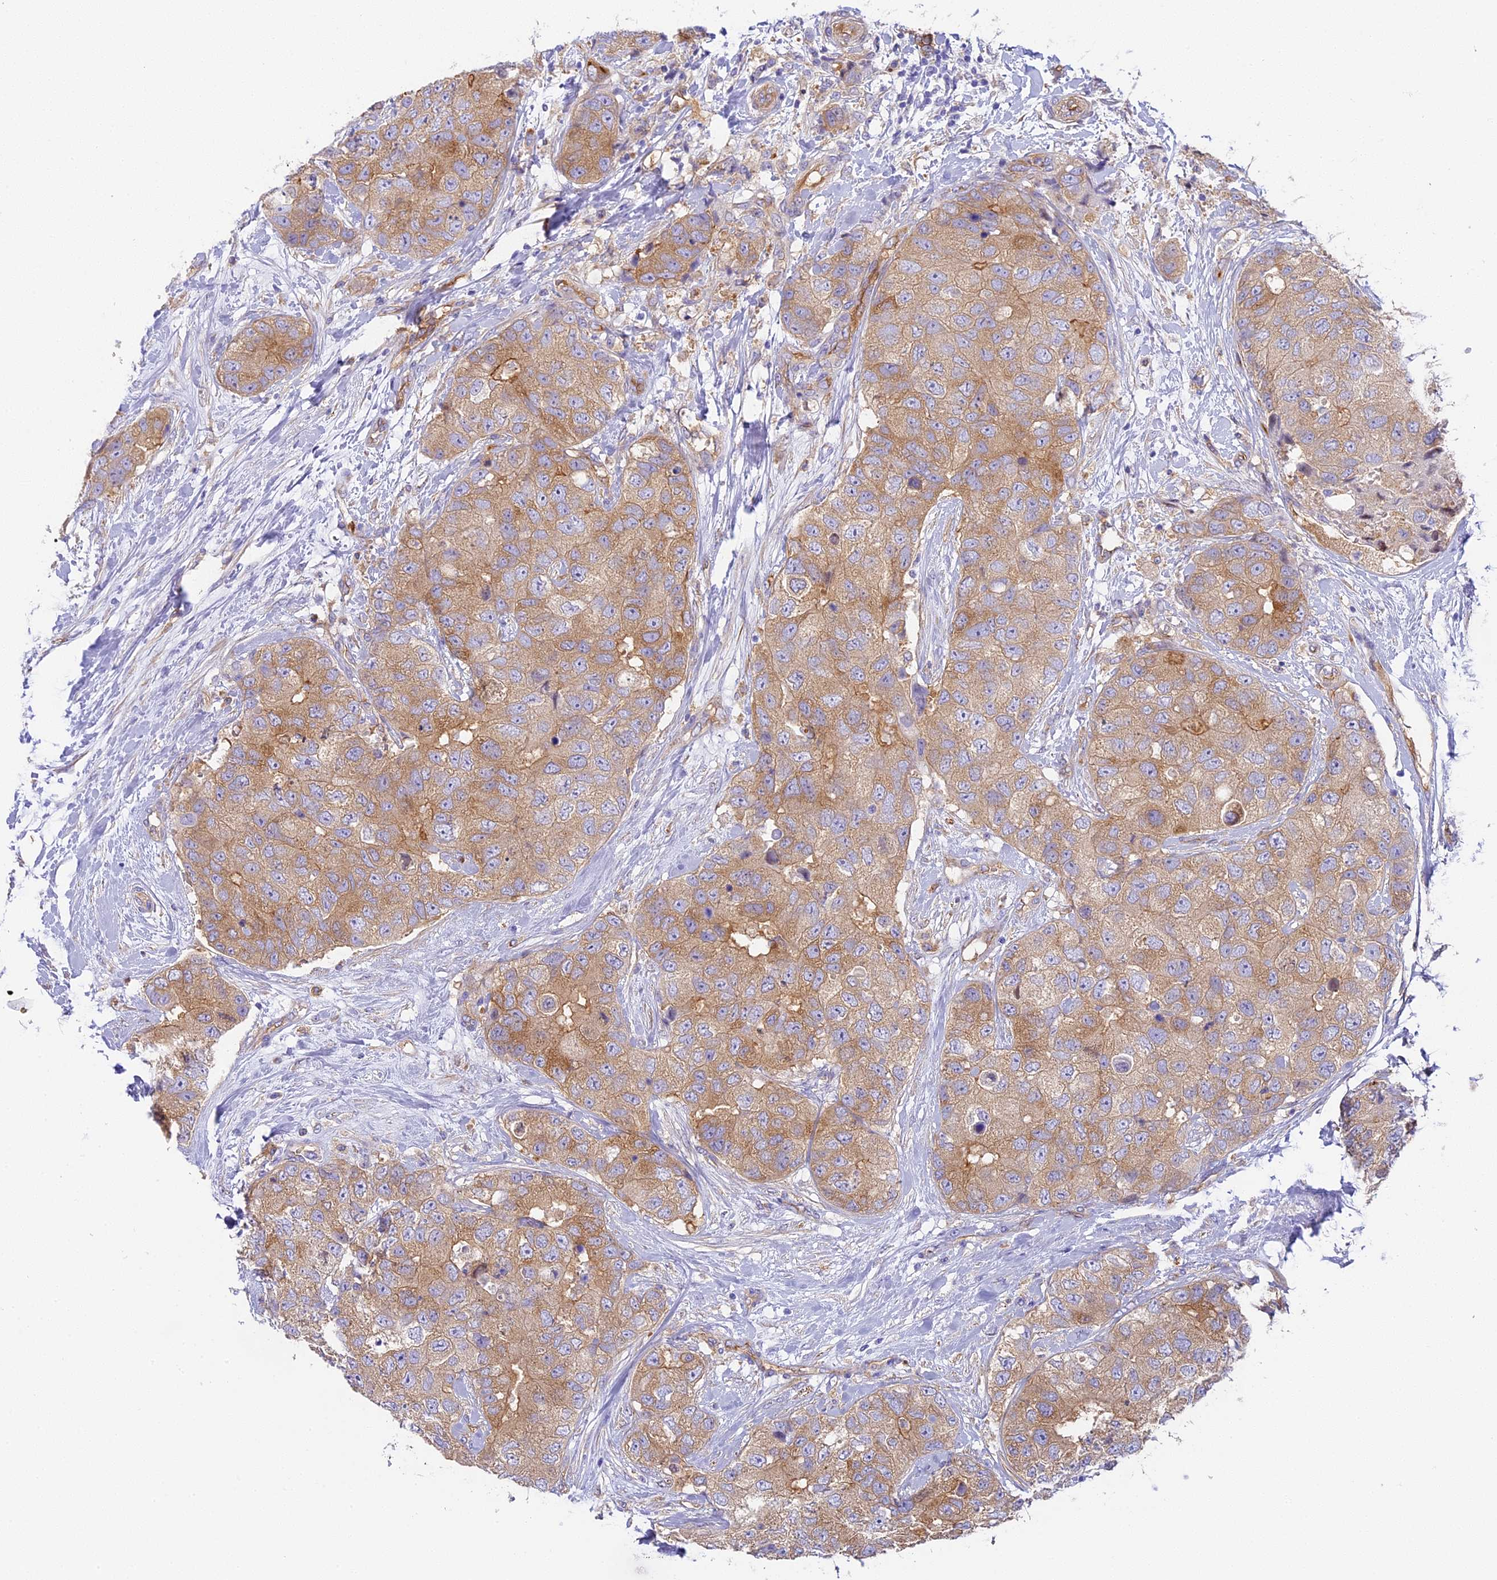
{"staining": {"intensity": "moderate", "quantity": "25%-75%", "location": "cytoplasmic/membranous"}, "tissue": "breast cancer", "cell_type": "Tumor cells", "image_type": "cancer", "snomed": [{"axis": "morphology", "description": "Duct carcinoma"}, {"axis": "topography", "description": "Breast"}], "caption": "Immunohistochemistry photomicrograph of human infiltrating ductal carcinoma (breast) stained for a protein (brown), which exhibits medium levels of moderate cytoplasmic/membranous positivity in about 25%-75% of tumor cells.", "gene": "HOMER3", "patient": {"sex": "female", "age": 62}}